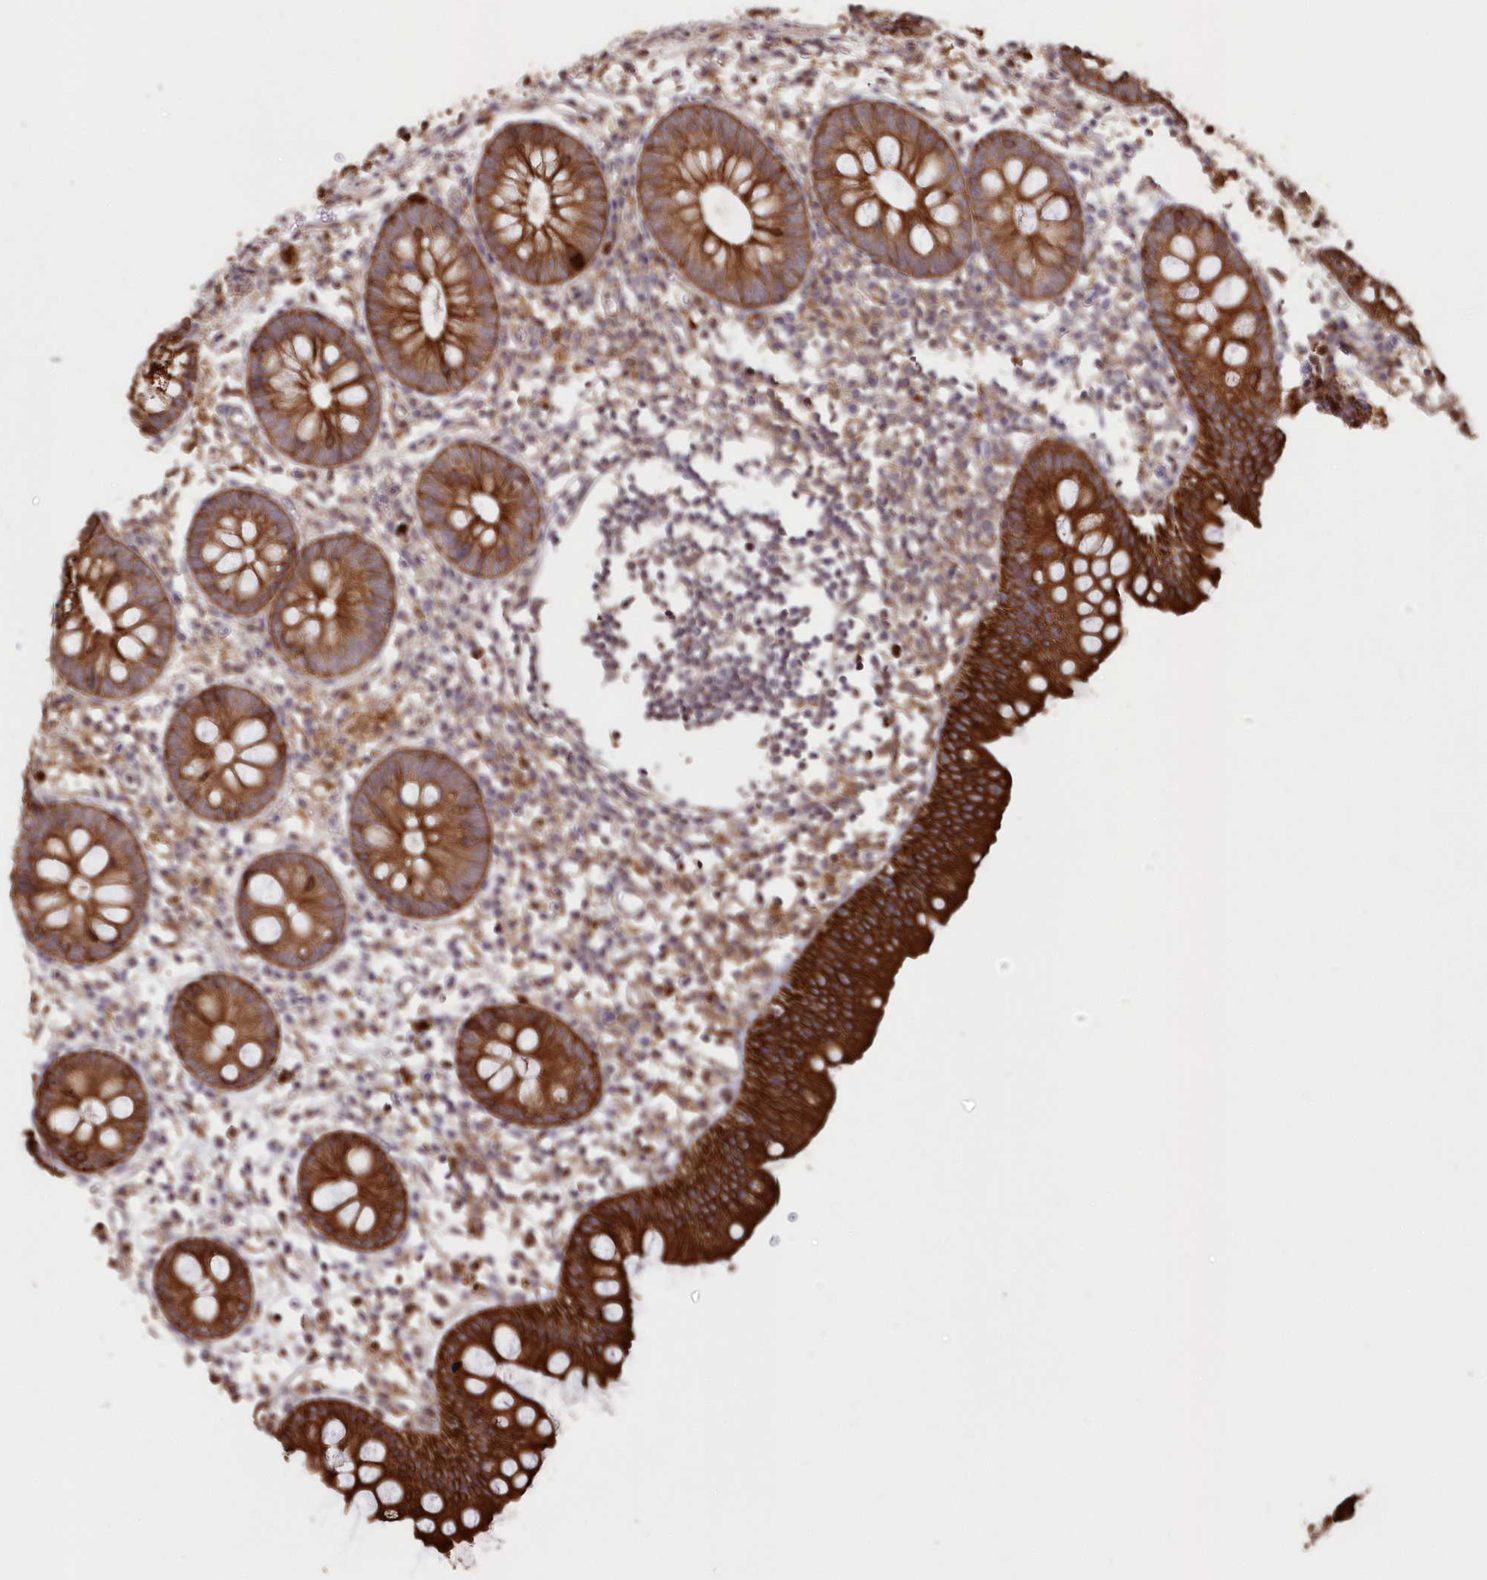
{"staining": {"intensity": "strong", "quantity": ">75%", "location": "cytoplasmic/membranous"}, "tissue": "appendix", "cell_type": "Glandular cells", "image_type": "normal", "snomed": [{"axis": "morphology", "description": "Normal tissue, NOS"}, {"axis": "topography", "description": "Appendix"}], "caption": "Immunohistochemistry photomicrograph of unremarkable appendix: human appendix stained using immunohistochemistry (IHC) shows high levels of strong protein expression localized specifically in the cytoplasmic/membranous of glandular cells, appearing as a cytoplasmic/membranous brown color.", "gene": "SNED1", "patient": {"sex": "female", "age": 20}}